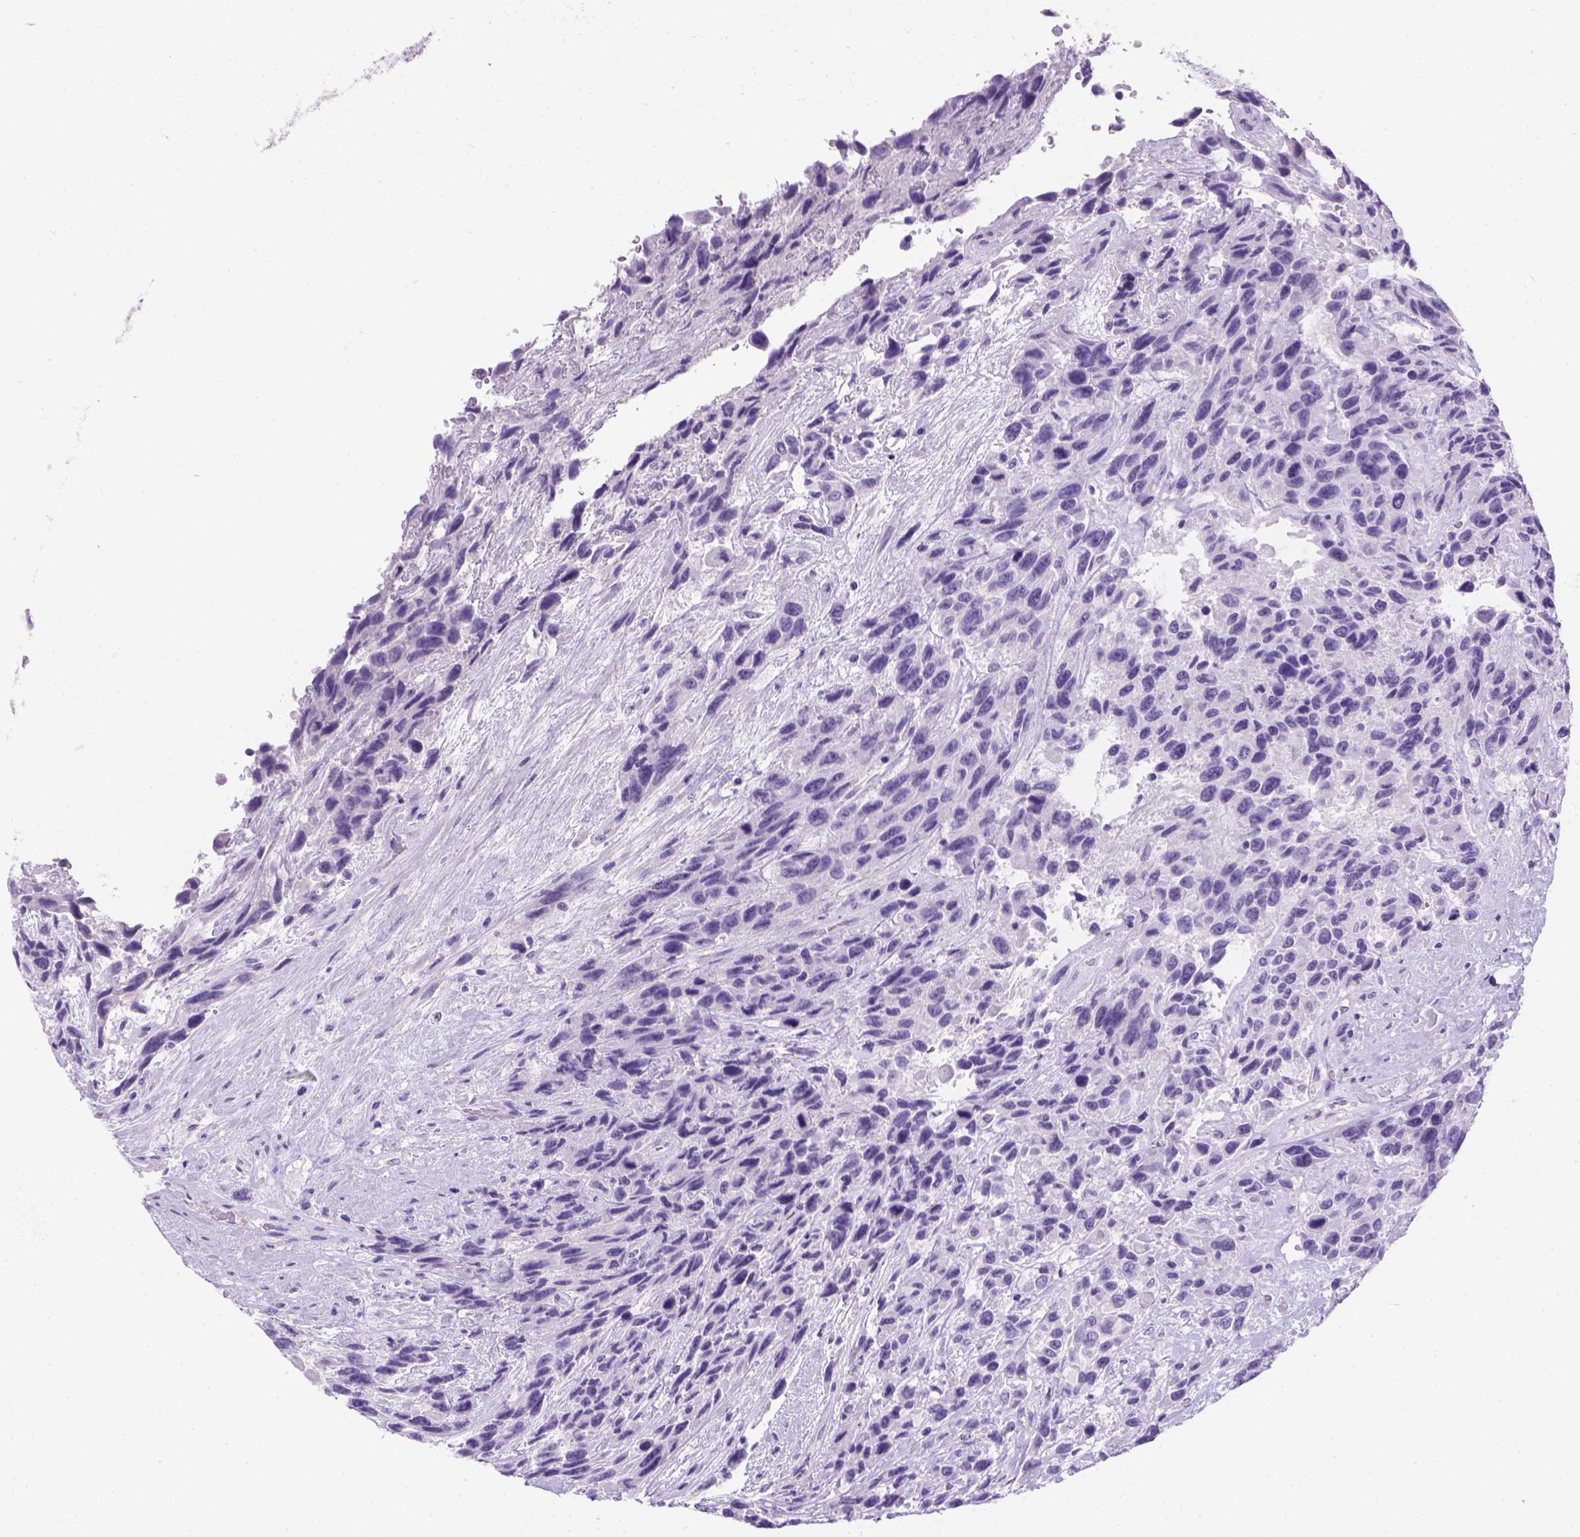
{"staining": {"intensity": "negative", "quantity": "none", "location": "none"}, "tissue": "urothelial cancer", "cell_type": "Tumor cells", "image_type": "cancer", "snomed": [{"axis": "morphology", "description": "Urothelial carcinoma, High grade"}, {"axis": "topography", "description": "Urinary bladder"}], "caption": "The micrograph shows no staining of tumor cells in high-grade urothelial carcinoma.", "gene": "TMEM38A", "patient": {"sex": "female", "age": 70}}